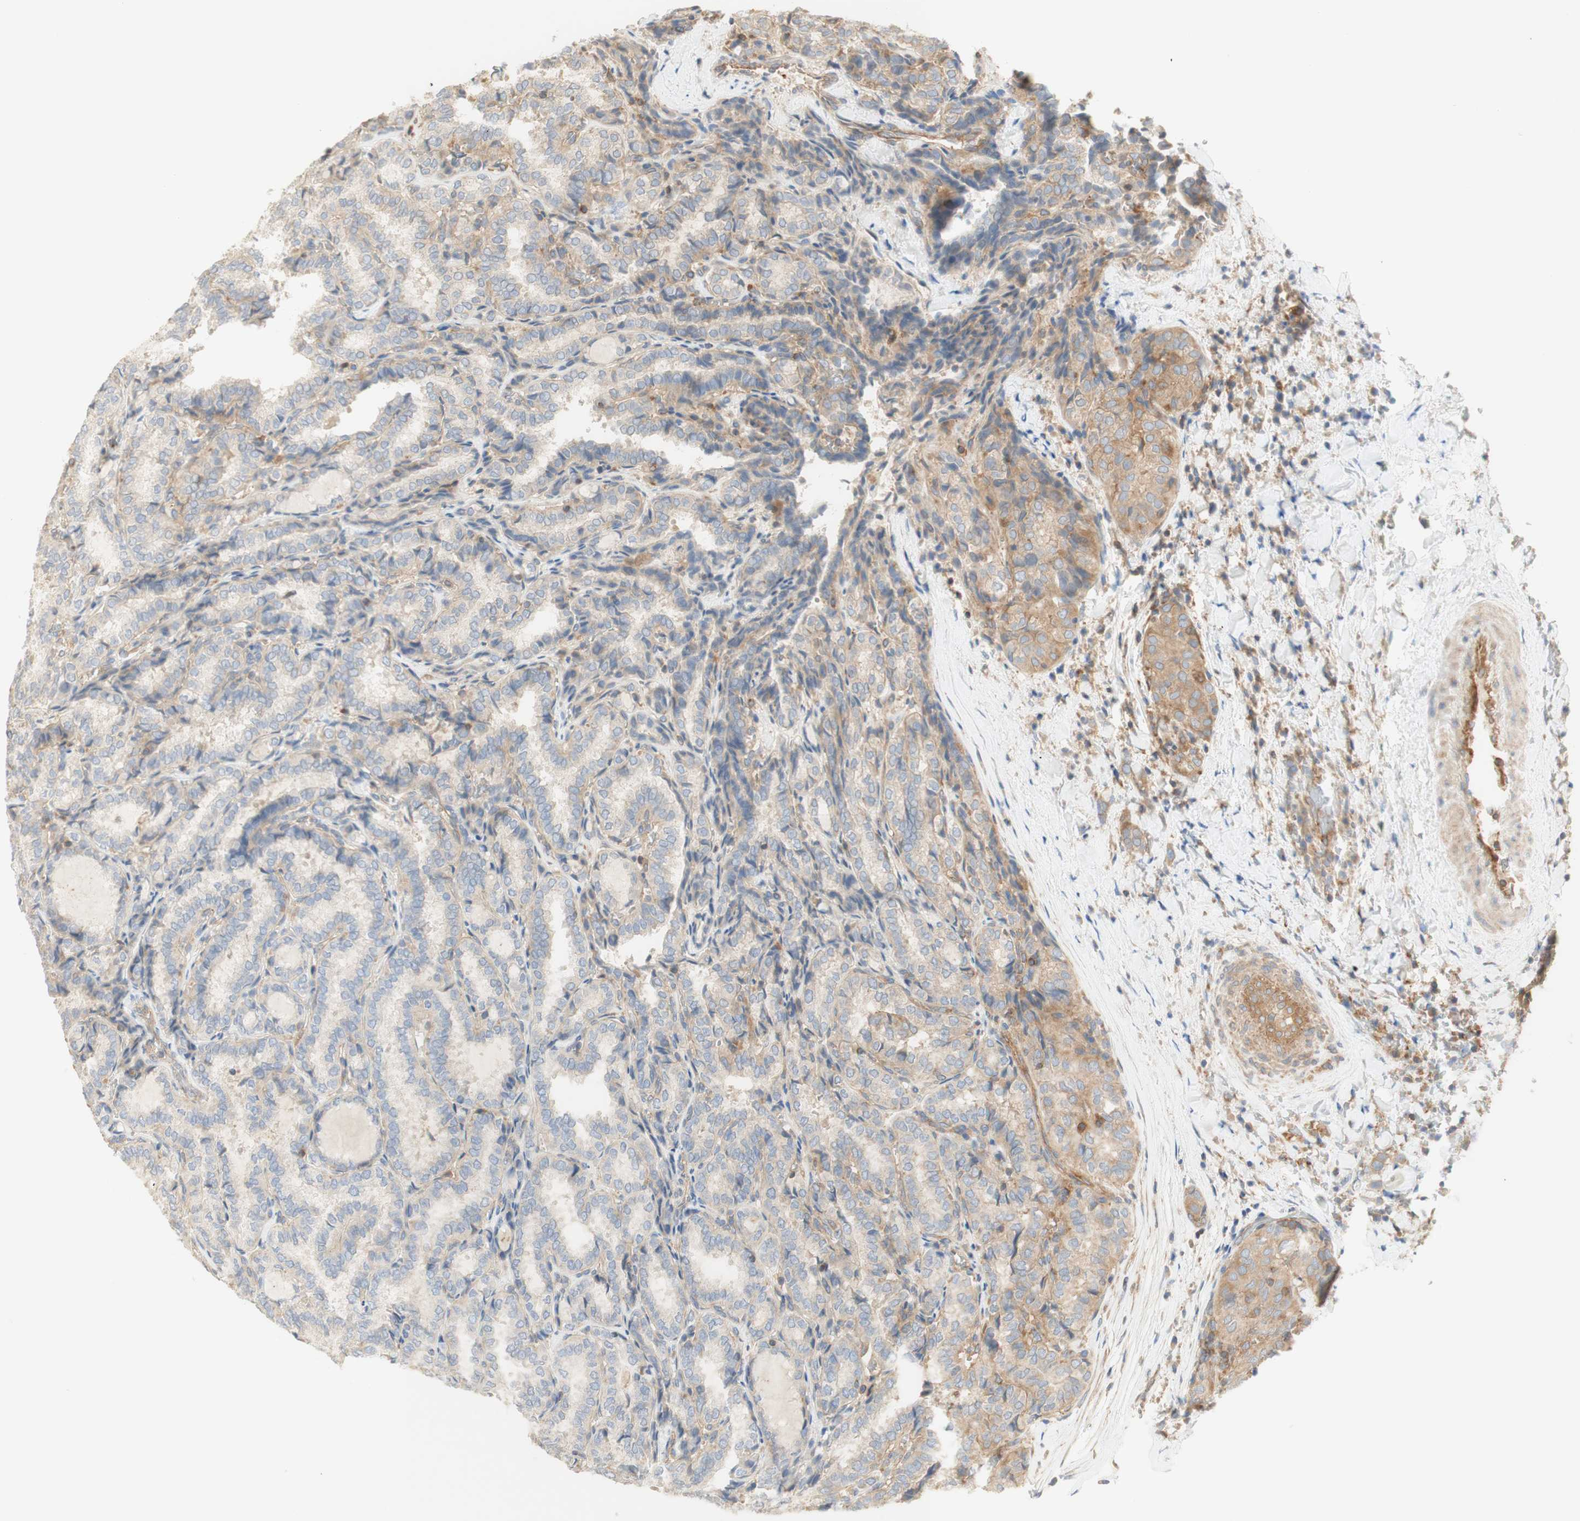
{"staining": {"intensity": "moderate", "quantity": "<25%", "location": "cytoplasmic/membranous"}, "tissue": "thyroid cancer", "cell_type": "Tumor cells", "image_type": "cancer", "snomed": [{"axis": "morphology", "description": "Normal tissue, NOS"}, {"axis": "morphology", "description": "Papillary adenocarcinoma, NOS"}, {"axis": "topography", "description": "Thyroid gland"}], "caption": "A histopathology image of human thyroid cancer stained for a protein exhibits moderate cytoplasmic/membranous brown staining in tumor cells.", "gene": "IKBKG", "patient": {"sex": "female", "age": 30}}